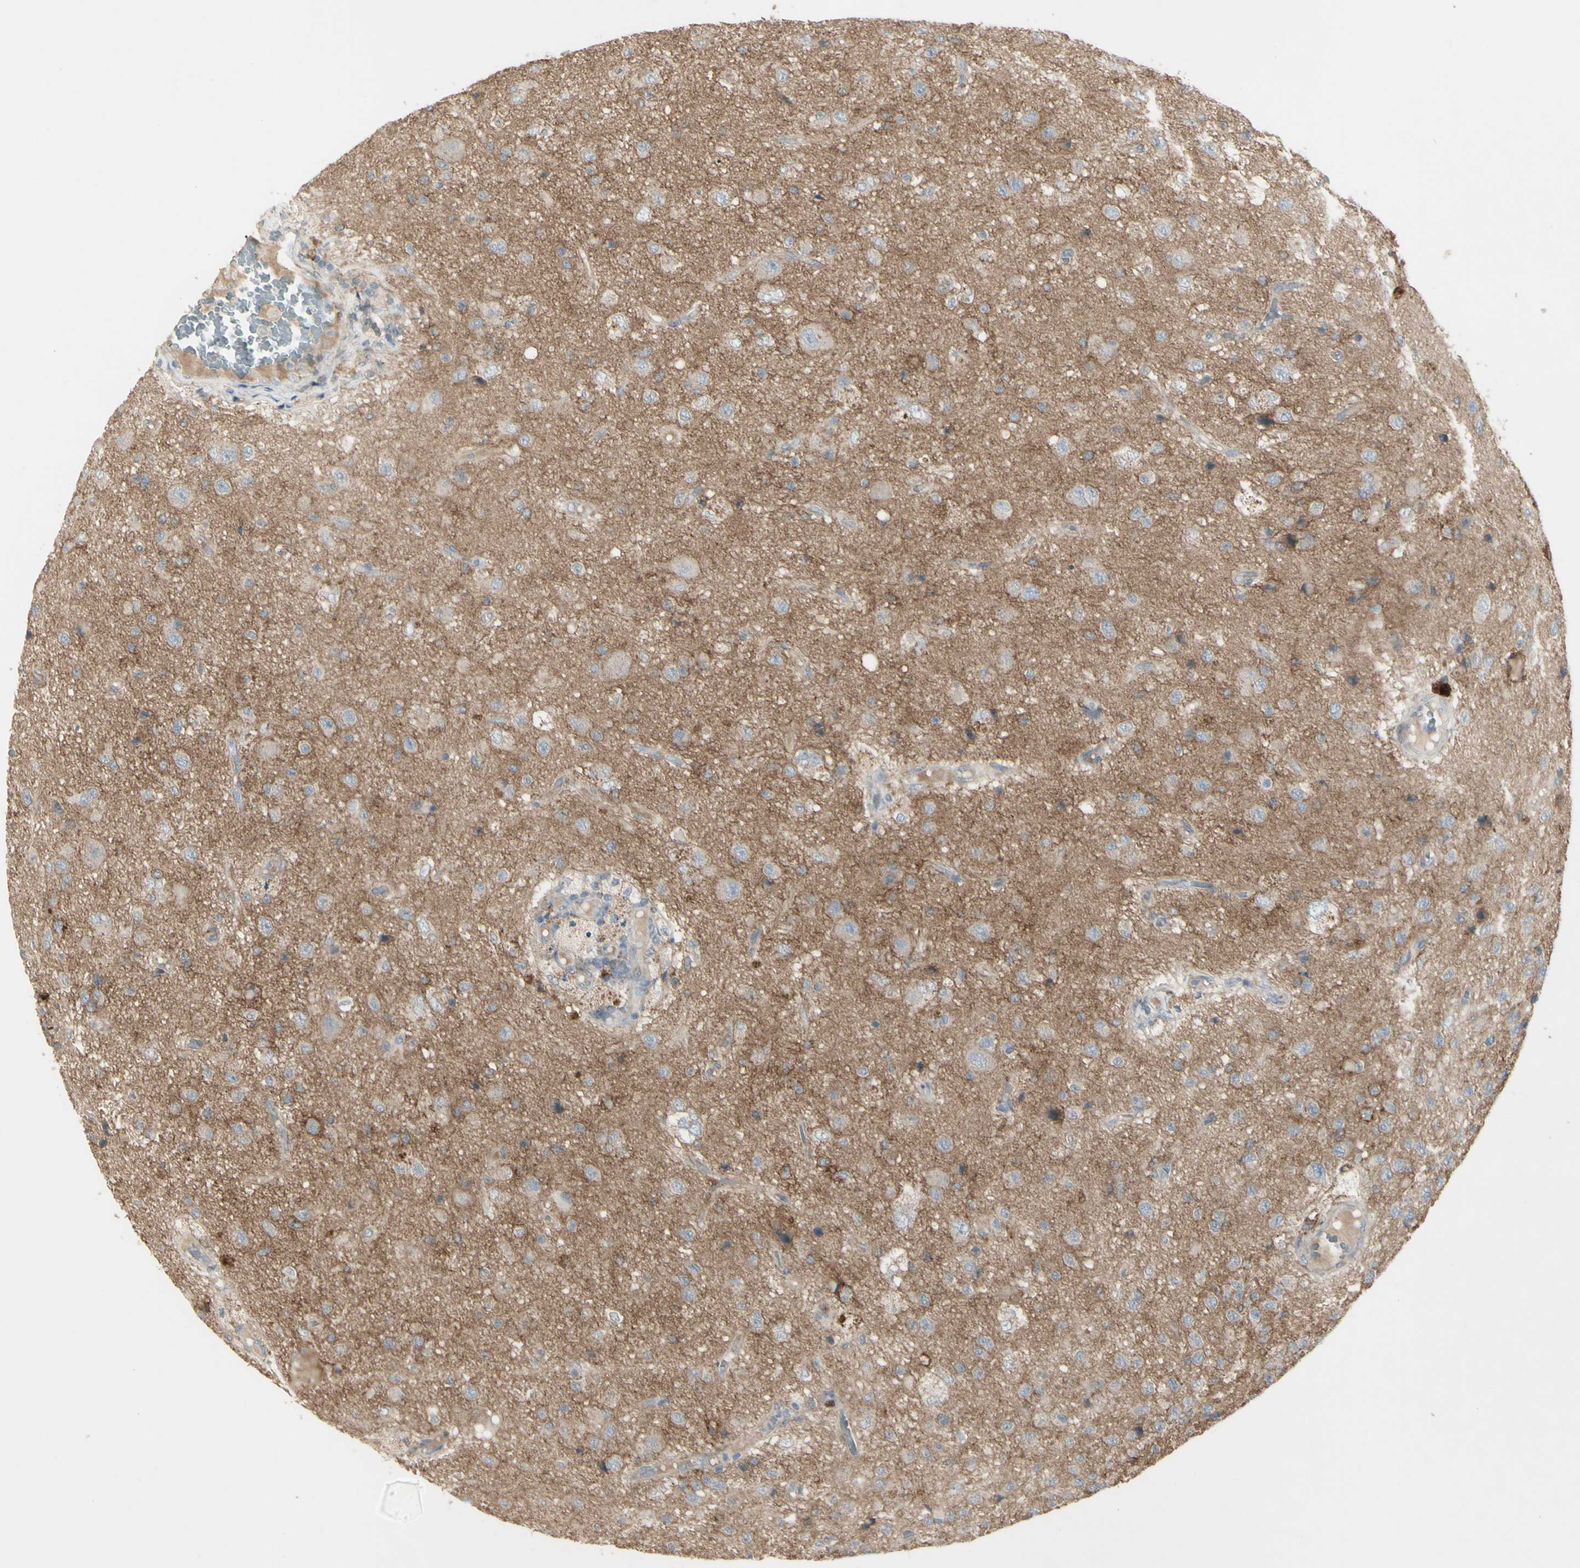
{"staining": {"intensity": "moderate", "quantity": ">75%", "location": "cytoplasmic/membranous"}, "tissue": "glioma", "cell_type": "Tumor cells", "image_type": "cancer", "snomed": [{"axis": "morphology", "description": "Glioma, malignant, High grade"}, {"axis": "topography", "description": "pancreas cauda"}], "caption": "Protein expression analysis of glioma displays moderate cytoplasmic/membranous staining in approximately >75% of tumor cells.", "gene": "CD276", "patient": {"sex": "male", "age": 60}}